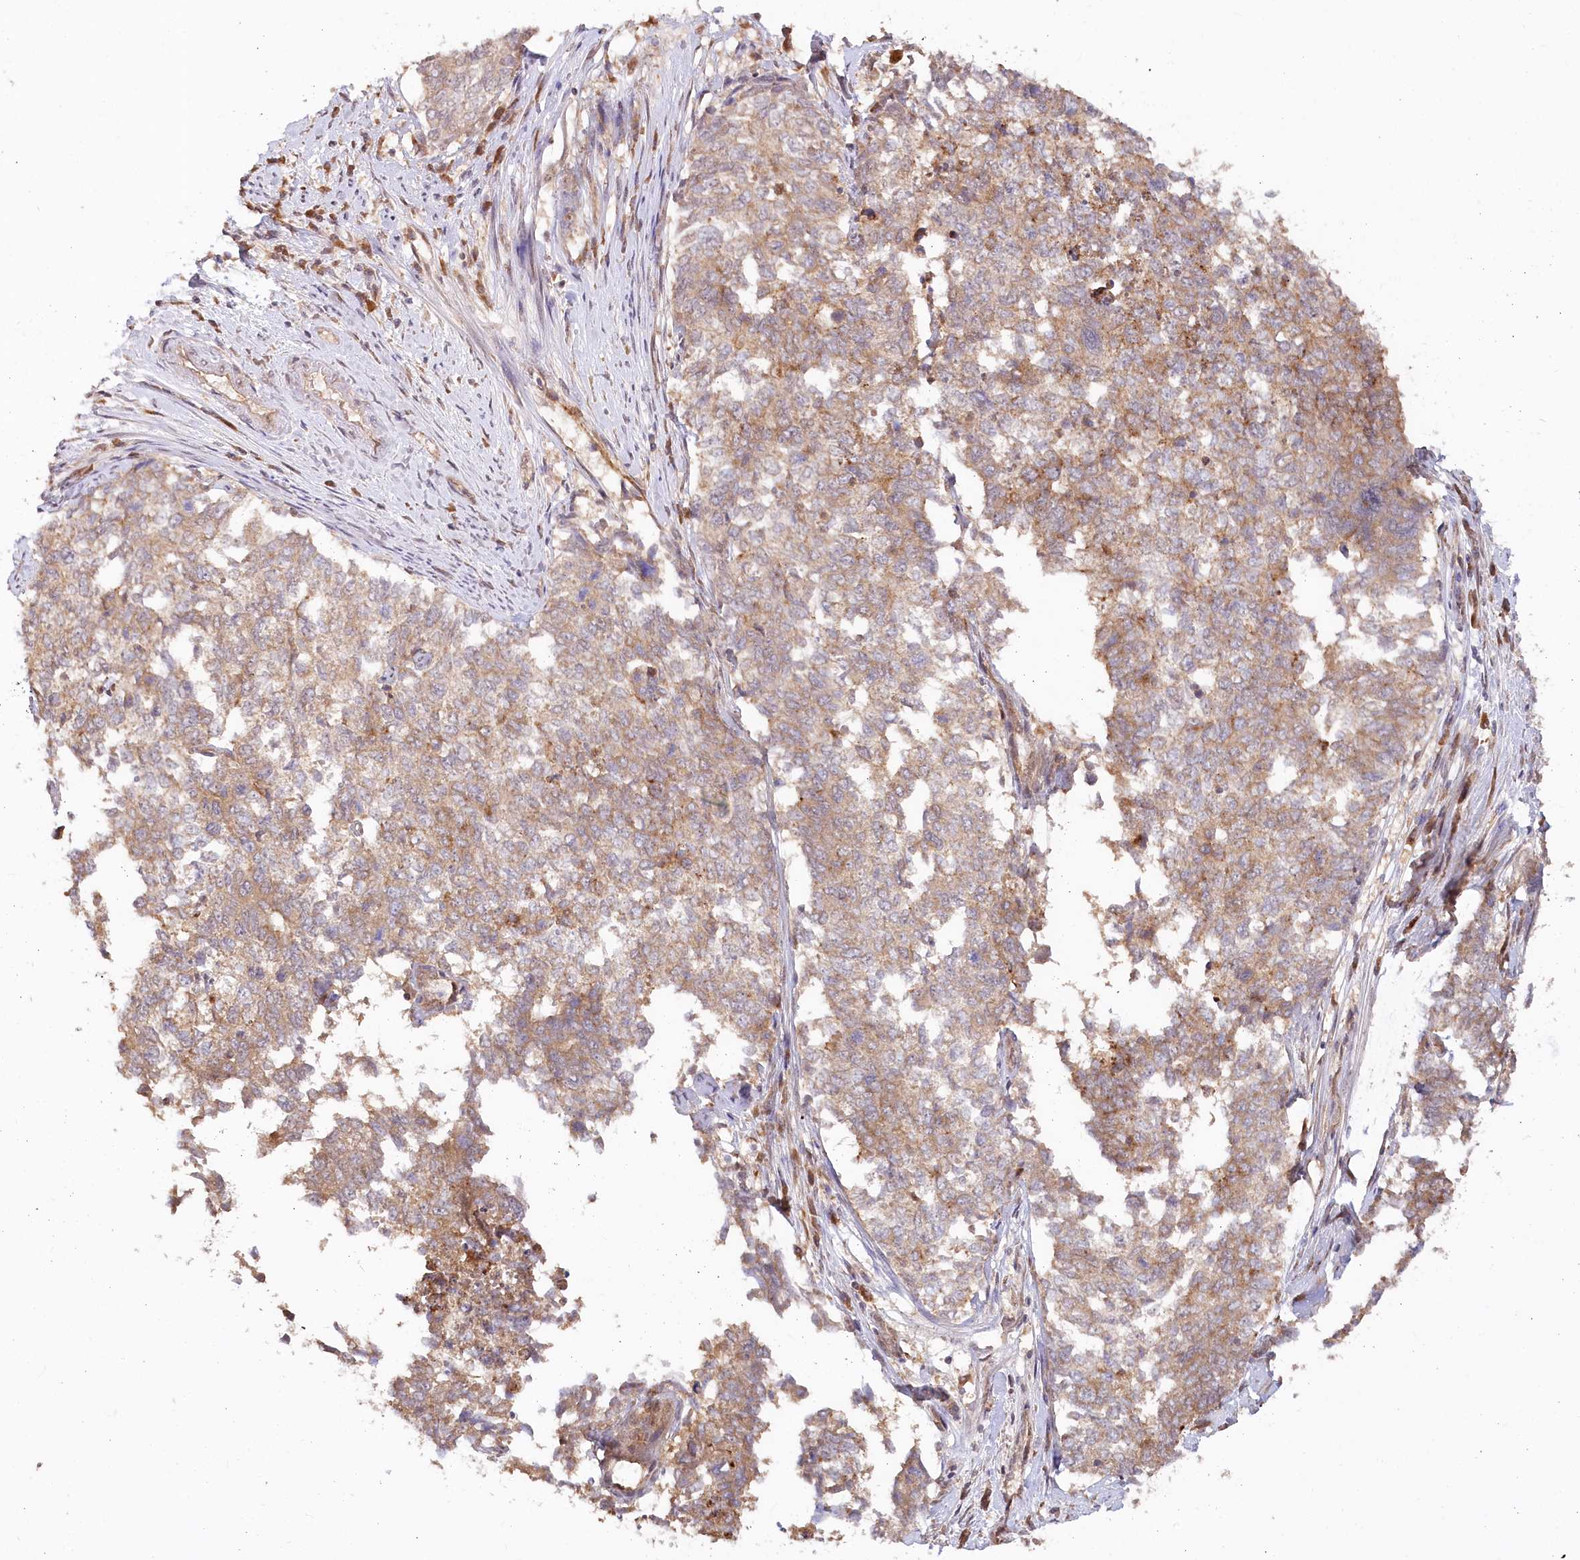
{"staining": {"intensity": "moderate", "quantity": ">75%", "location": "cytoplasmic/membranous"}, "tissue": "cervical cancer", "cell_type": "Tumor cells", "image_type": "cancer", "snomed": [{"axis": "morphology", "description": "Squamous cell carcinoma, NOS"}, {"axis": "topography", "description": "Cervix"}], "caption": "Human squamous cell carcinoma (cervical) stained with a brown dye demonstrates moderate cytoplasmic/membranous positive staining in about >75% of tumor cells.", "gene": "CEP70", "patient": {"sex": "female", "age": 63}}